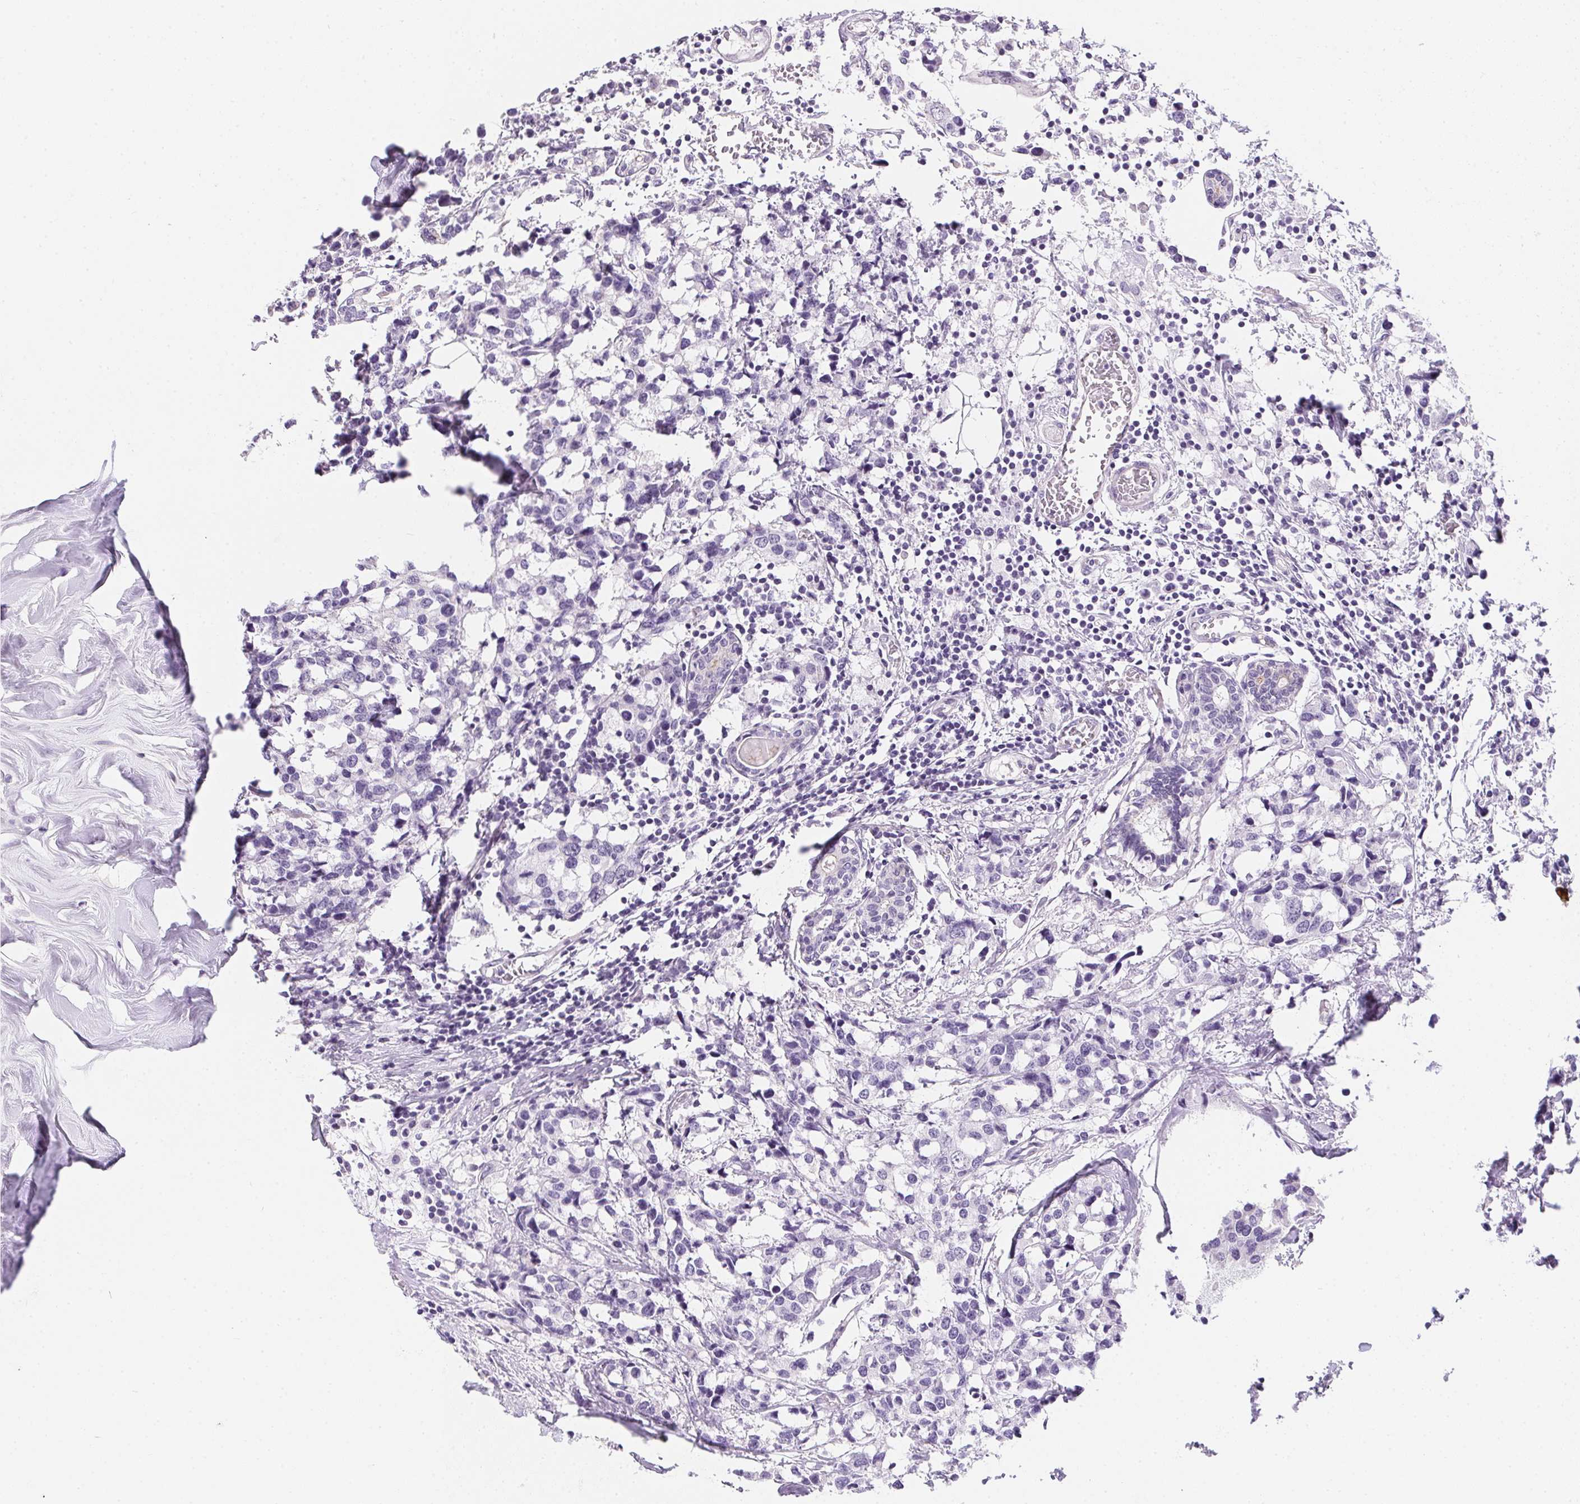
{"staining": {"intensity": "negative", "quantity": "none", "location": "none"}, "tissue": "breast cancer", "cell_type": "Tumor cells", "image_type": "cancer", "snomed": [{"axis": "morphology", "description": "Lobular carcinoma"}, {"axis": "topography", "description": "Breast"}], "caption": "Breast lobular carcinoma was stained to show a protein in brown. There is no significant positivity in tumor cells.", "gene": "AQP5", "patient": {"sex": "female", "age": 59}}